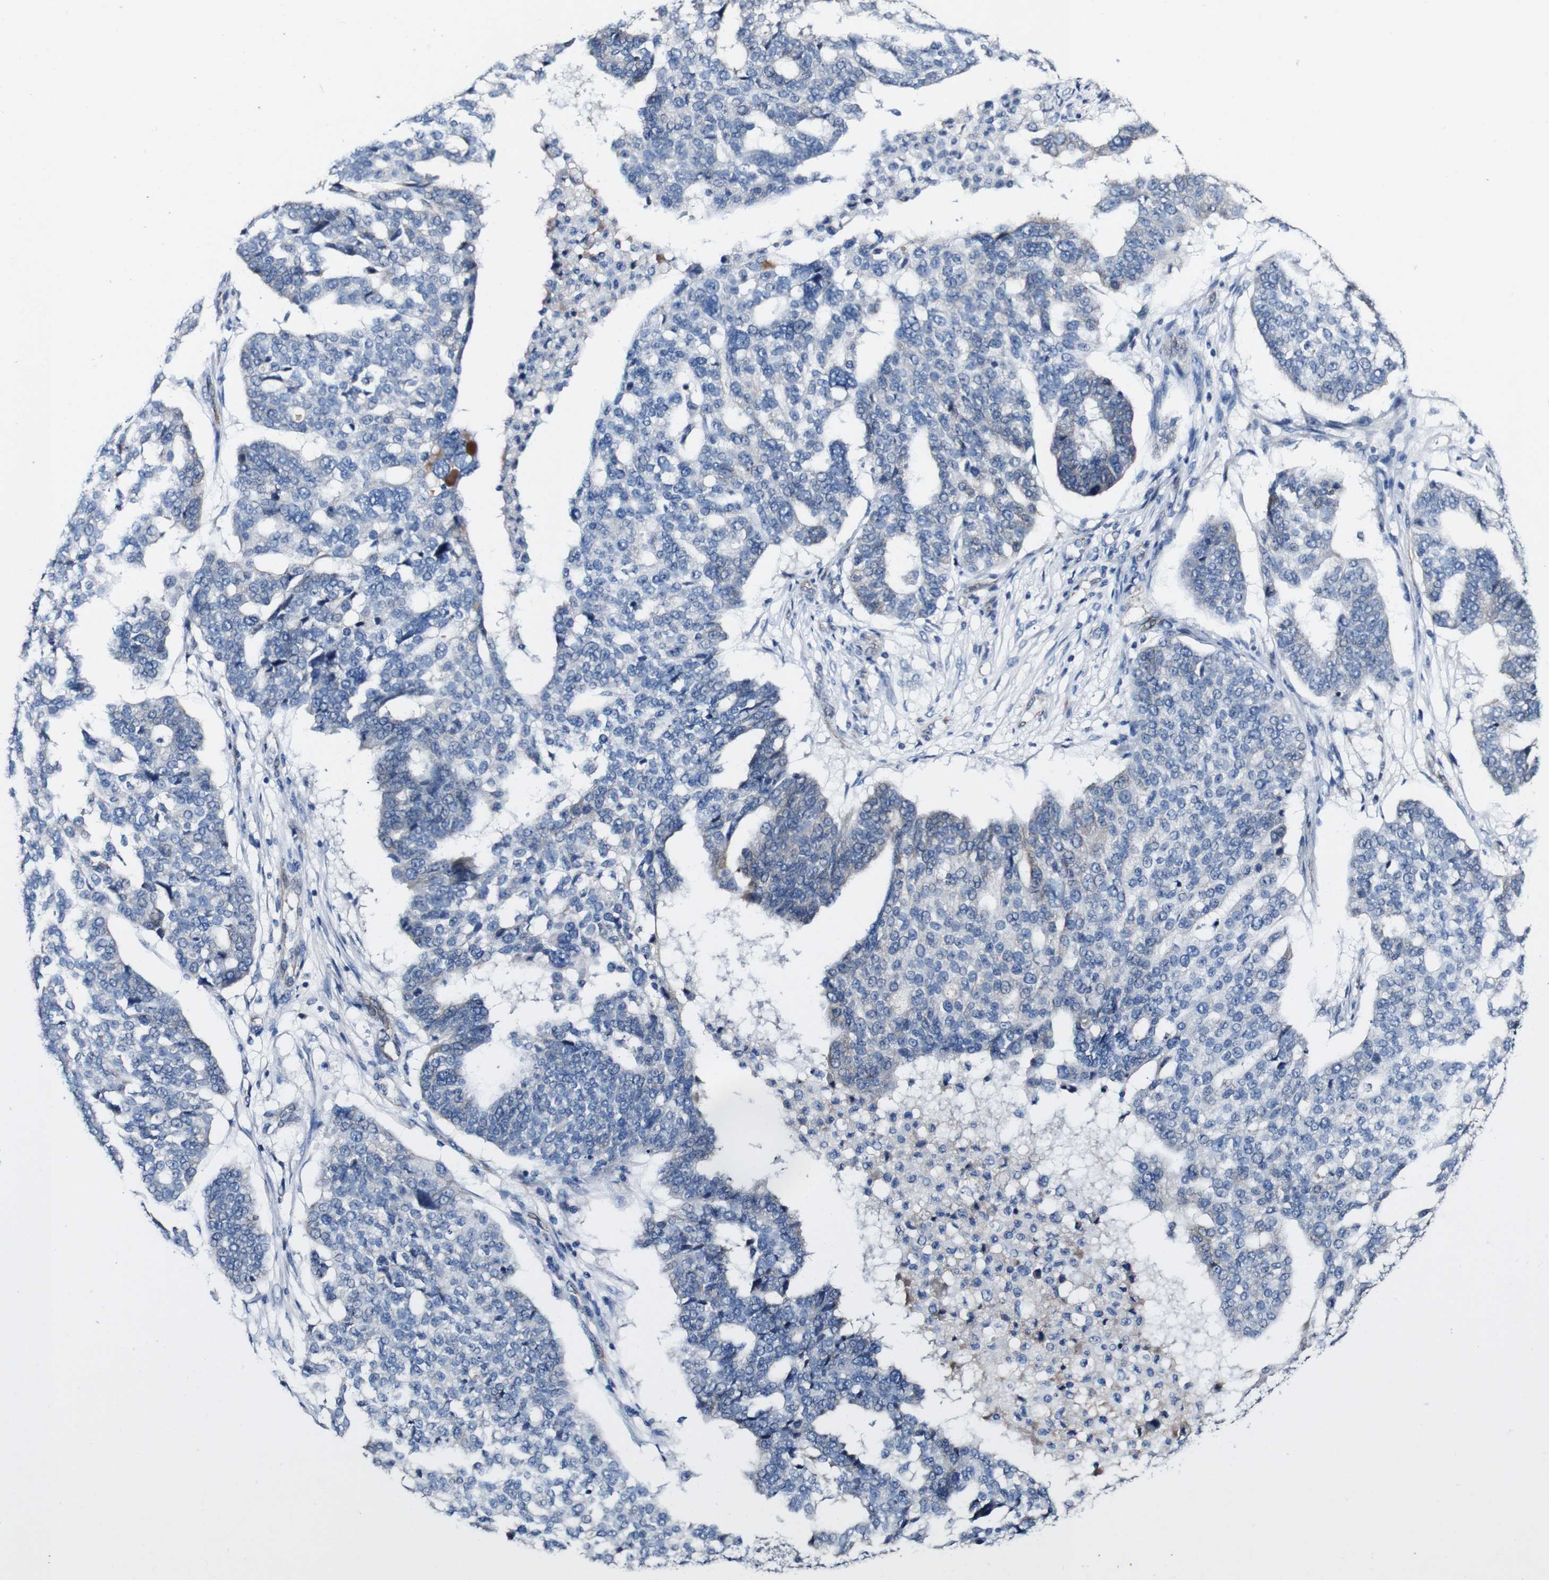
{"staining": {"intensity": "negative", "quantity": "none", "location": "none"}, "tissue": "ovarian cancer", "cell_type": "Tumor cells", "image_type": "cancer", "snomed": [{"axis": "morphology", "description": "Cystadenocarcinoma, serous, NOS"}, {"axis": "topography", "description": "Ovary"}], "caption": "This is an IHC micrograph of serous cystadenocarcinoma (ovarian). There is no expression in tumor cells.", "gene": "GRAMD1A", "patient": {"sex": "female", "age": 59}}